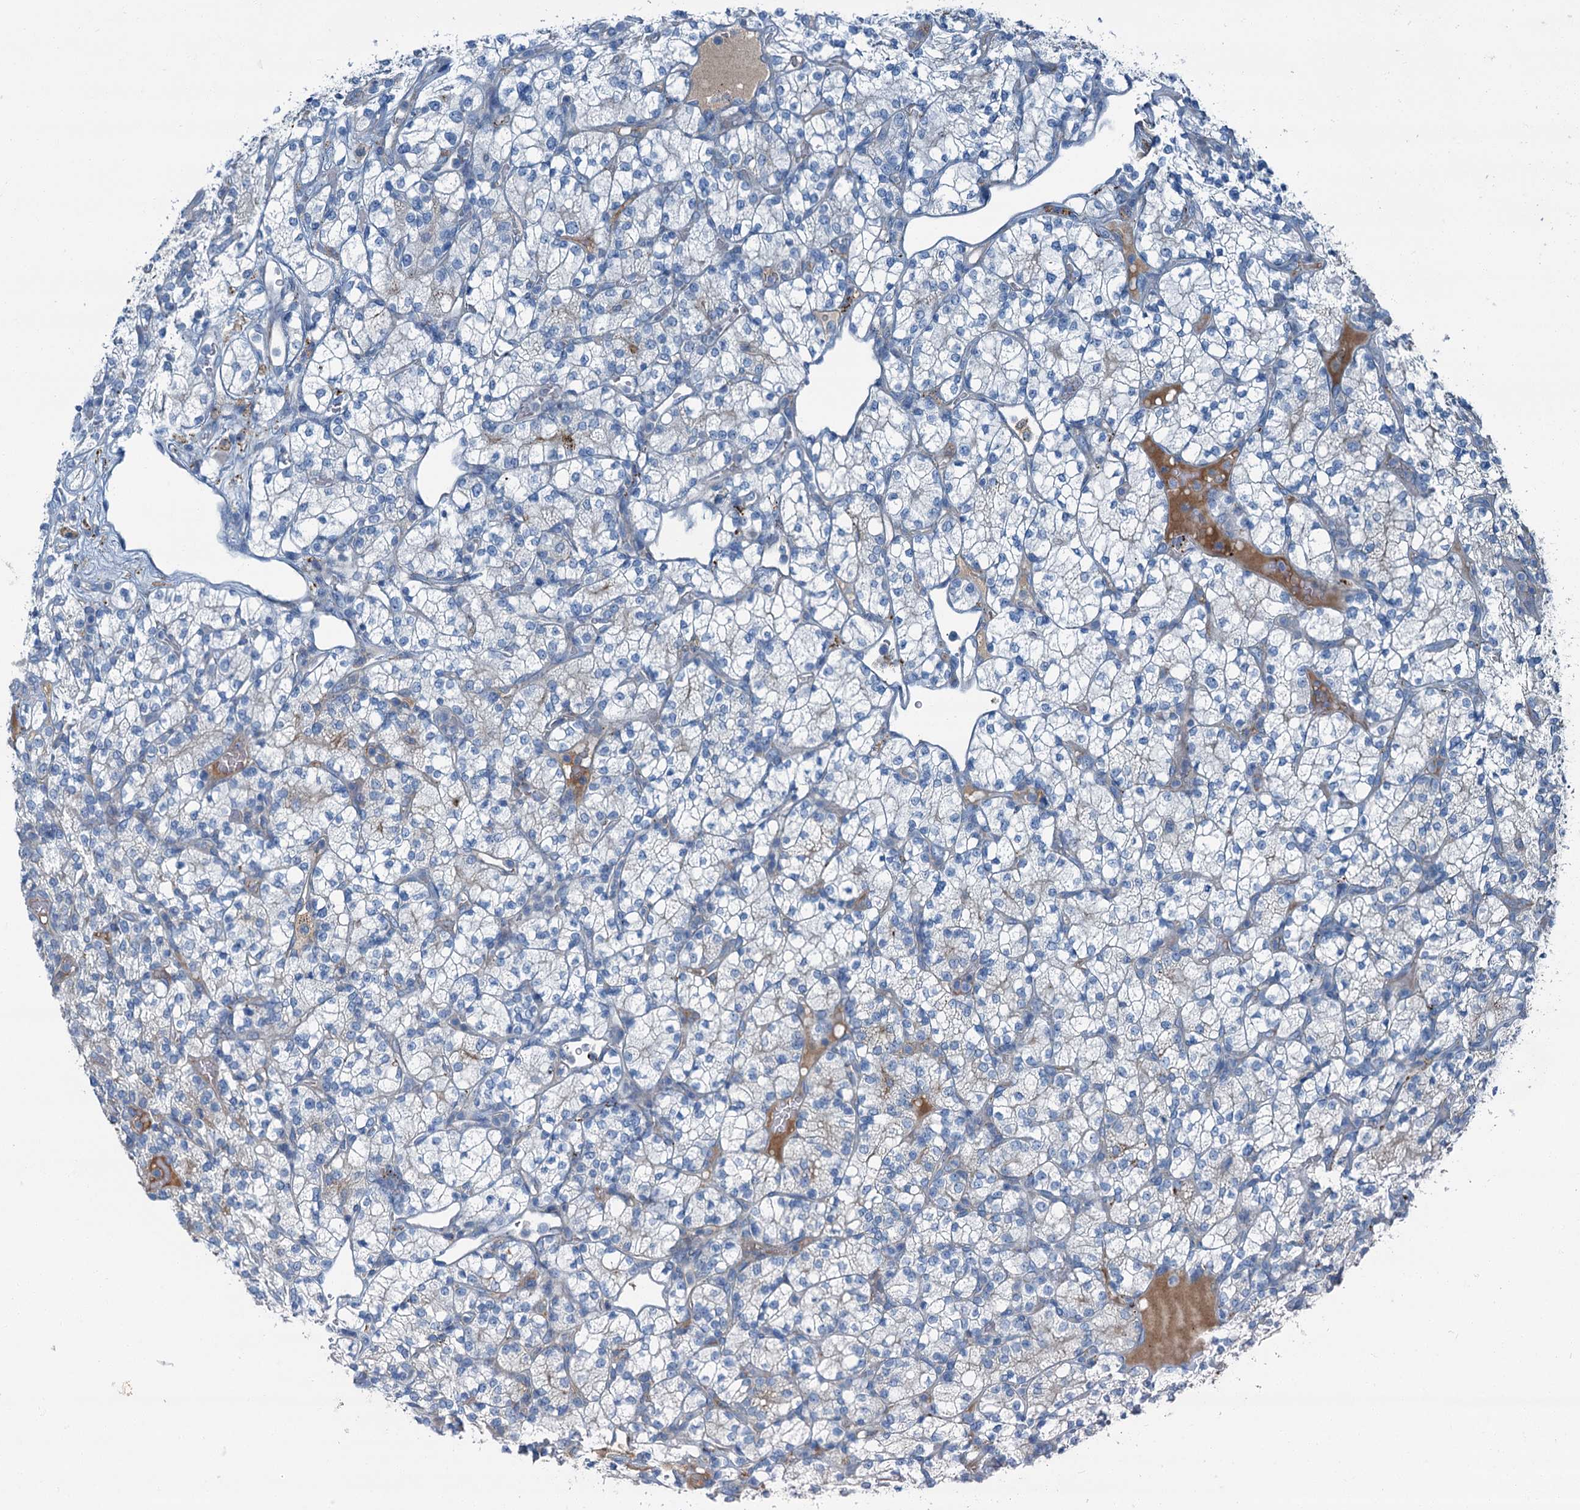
{"staining": {"intensity": "negative", "quantity": "none", "location": "none"}, "tissue": "renal cancer", "cell_type": "Tumor cells", "image_type": "cancer", "snomed": [{"axis": "morphology", "description": "Adenocarcinoma, NOS"}, {"axis": "topography", "description": "Kidney"}], "caption": "This is an immunohistochemistry micrograph of human renal cancer (adenocarcinoma). There is no expression in tumor cells.", "gene": "AXL", "patient": {"sex": "male", "age": 77}}